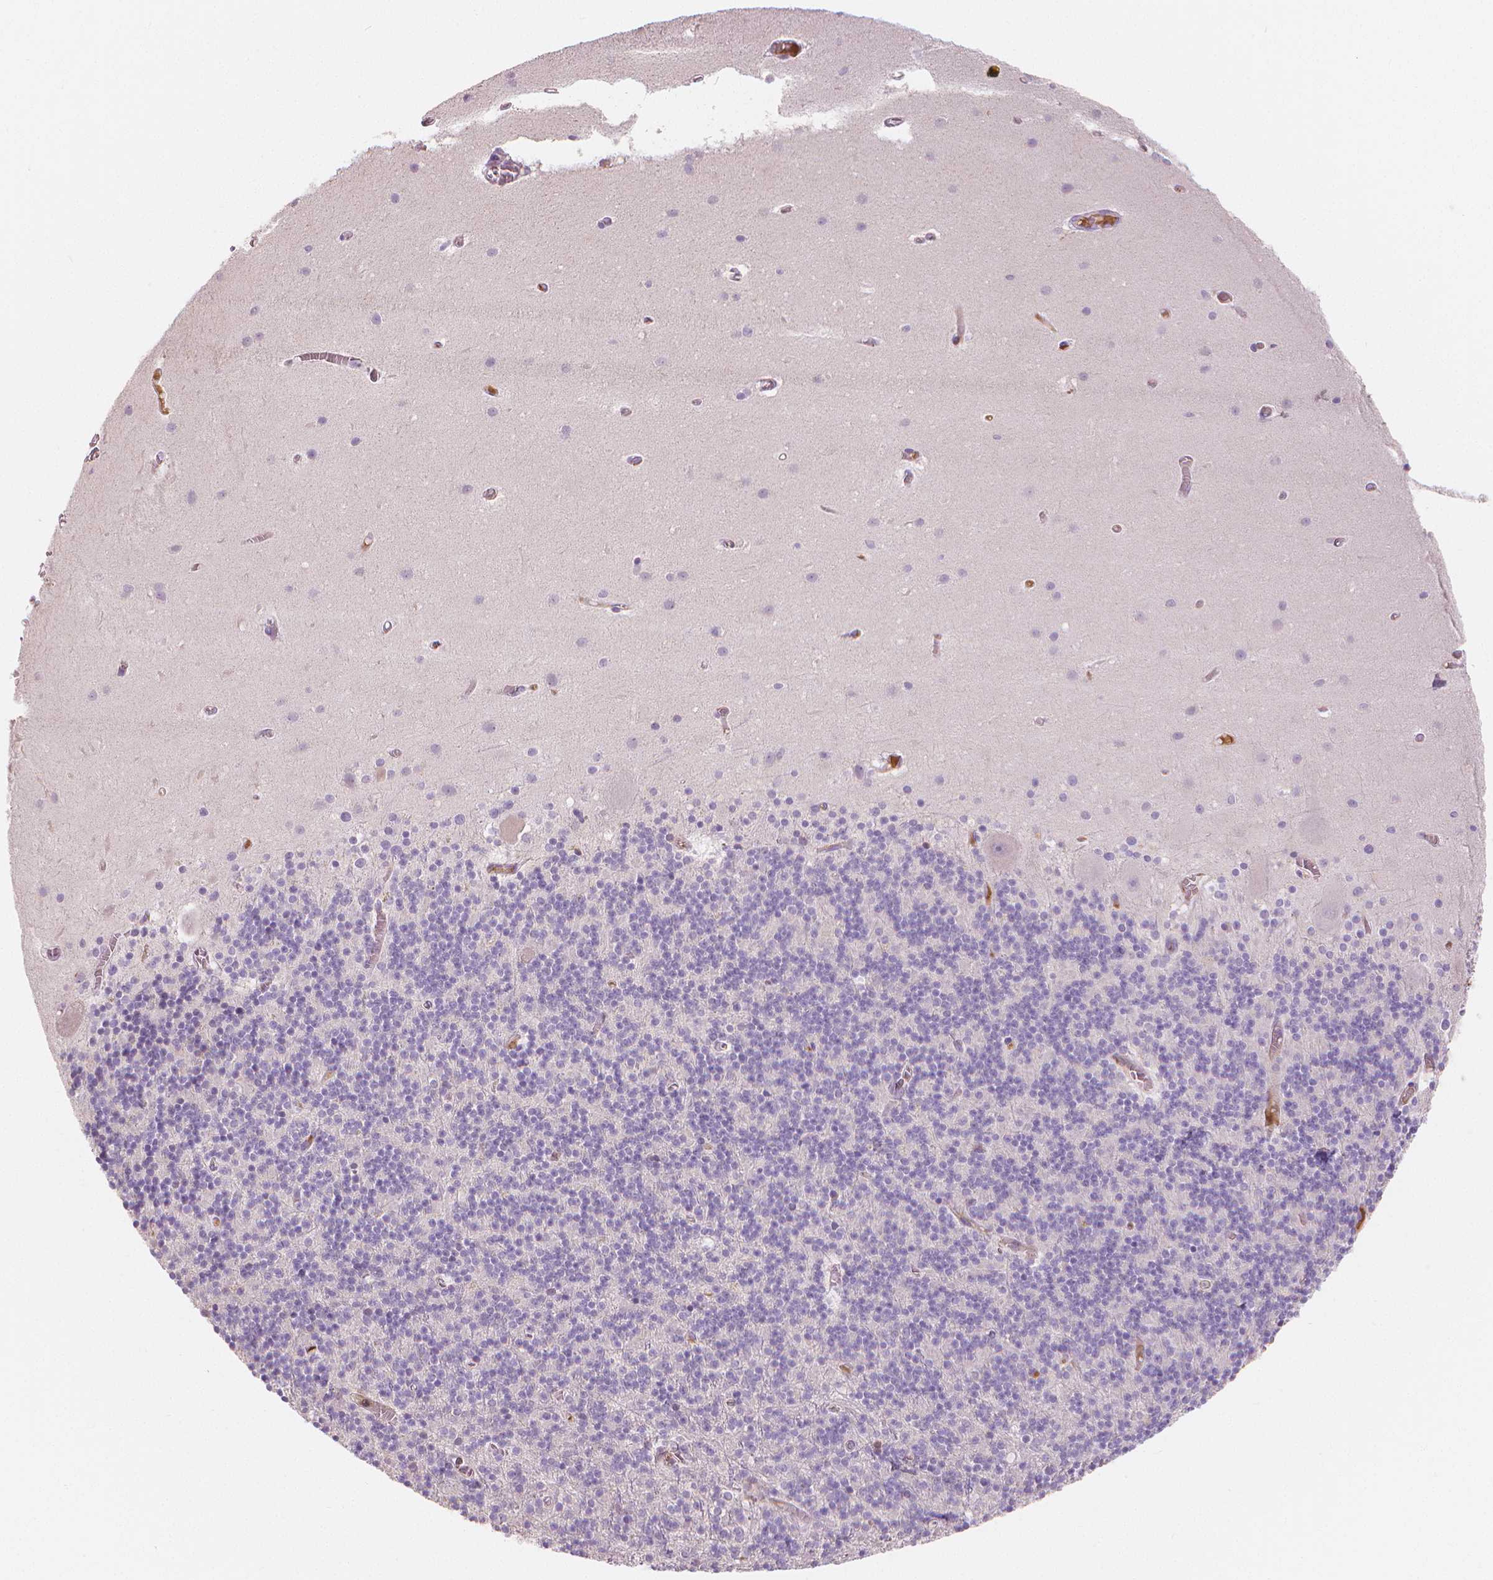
{"staining": {"intensity": "negative", "quantity": "none", "location": "none"}, "tissue": "cerebellum", "cell_type": "Cells in granular layer", "image_type": "normal", "snomed": [{"axis": "morphology", "description": "Normal tissue, NOS"}, {"axis": "topography", "description": "Cerebellum"}], "caption": "Cerebellum stained for a protein using IHC reveals no positivity cells in granular layer.", "gene": "APOA4", "patient": {"sex": "male", "age": 70}}